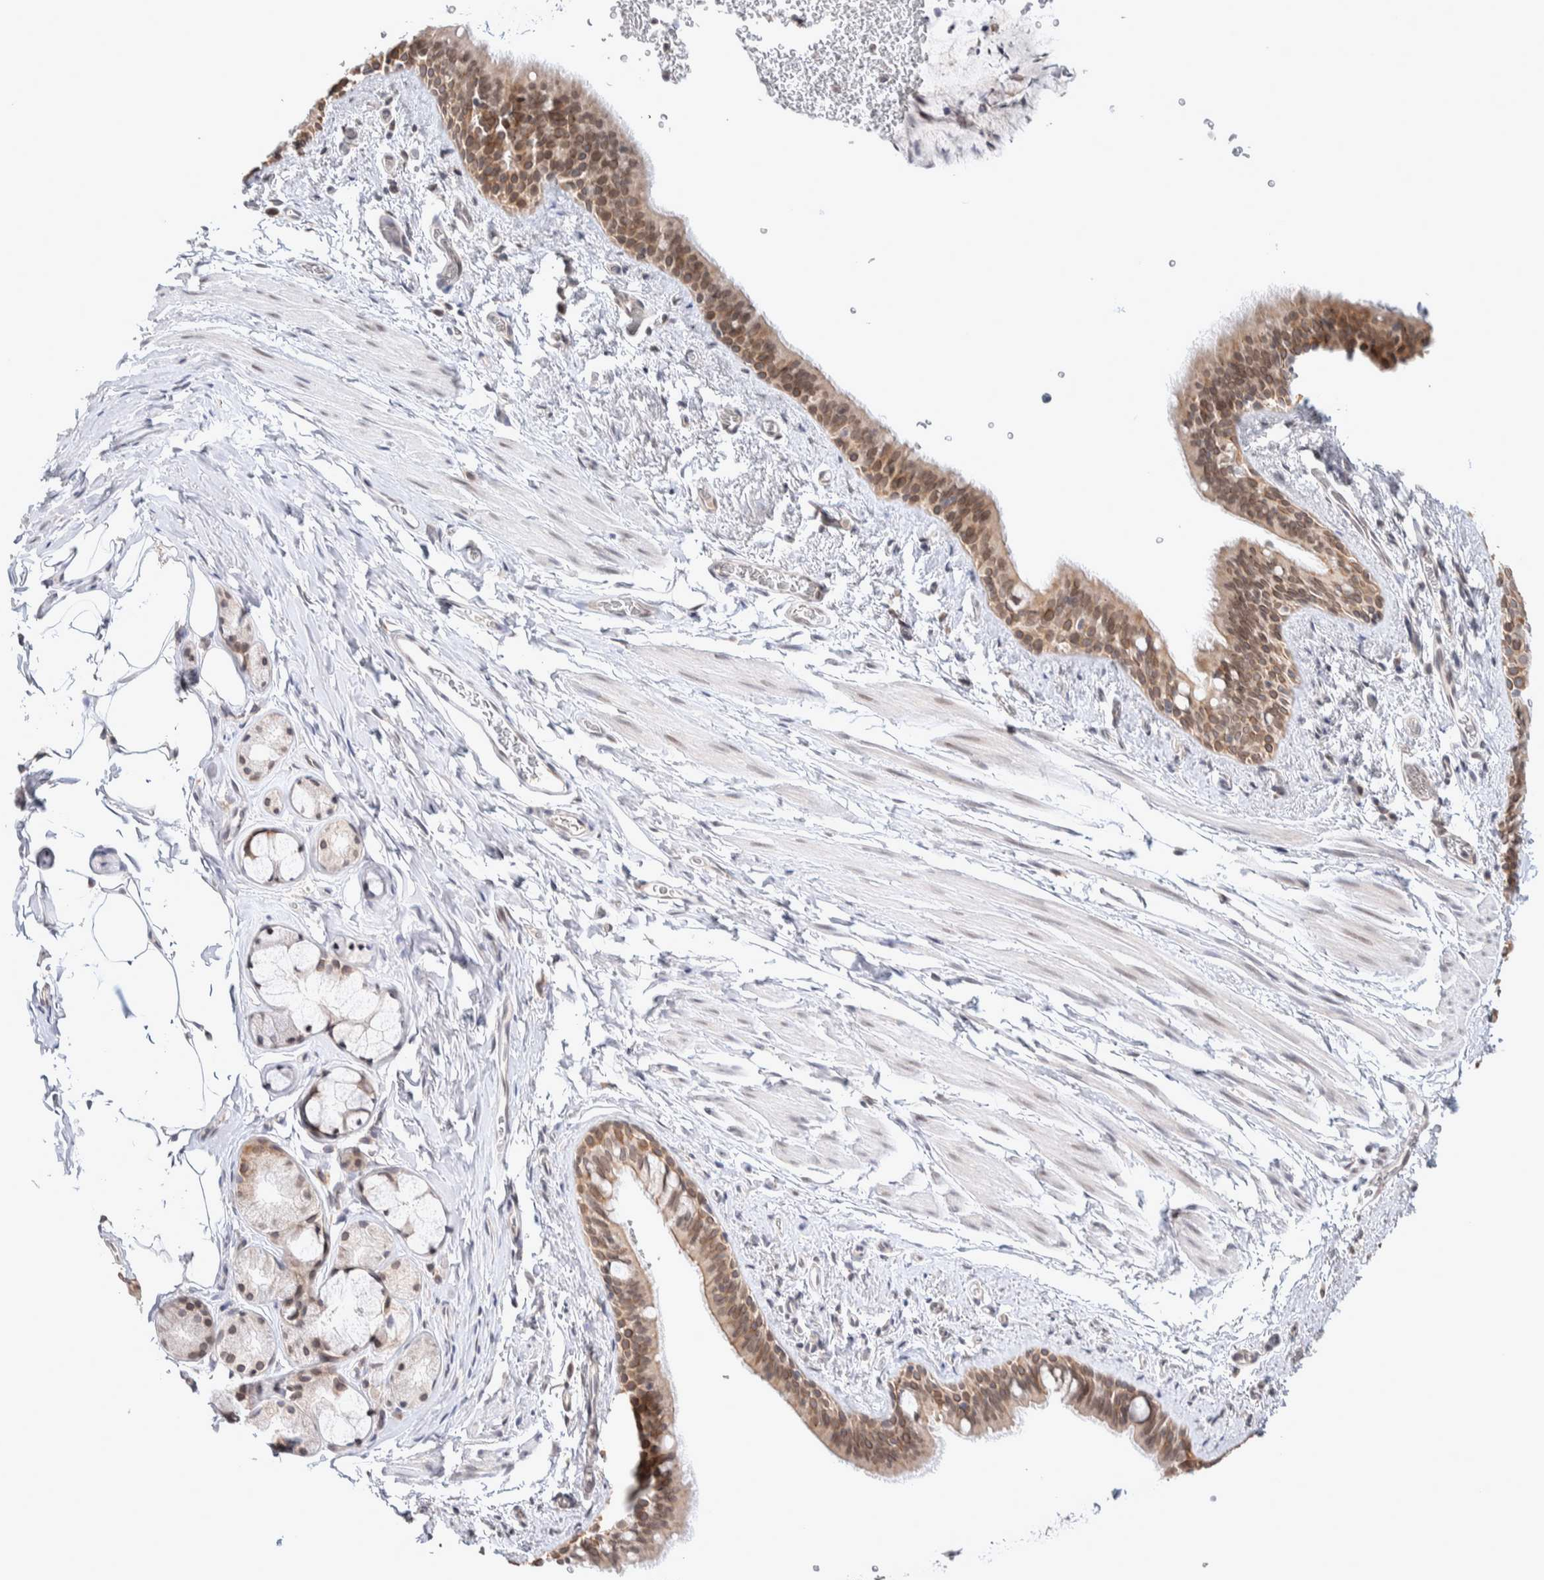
{"staining": {"intensity": "moderate", "quantity": ">75%", "location": "cytoplasmic/membranous,nuclear"}, "tissue": "bronchus", "cell_type": "Respiratory epithelial cells", "image_type": "normal", "snomed": [{"axis": "morphology", "description": "Normal tissue, NOS"}, {"axis": "topography", "description": "Cartilage tissue"}, {"axis": "topography", "description": "Bronchus"}, {"axis": "topography", "description": "Lung"}], "caption": "Immunohistochemistry histopathology image of normal bronchus: bronchus stained using immunohistochemistry reveals medium levels of moderate protein expression localized specifically in the cytoplasmic/membranous,nuclear of respiratory epithelial cells, appearing as a cytoplasmic/membranous,nuclear brown color.", "gene": "CRAT", "patient": {"sex": "male", "age": 64}}